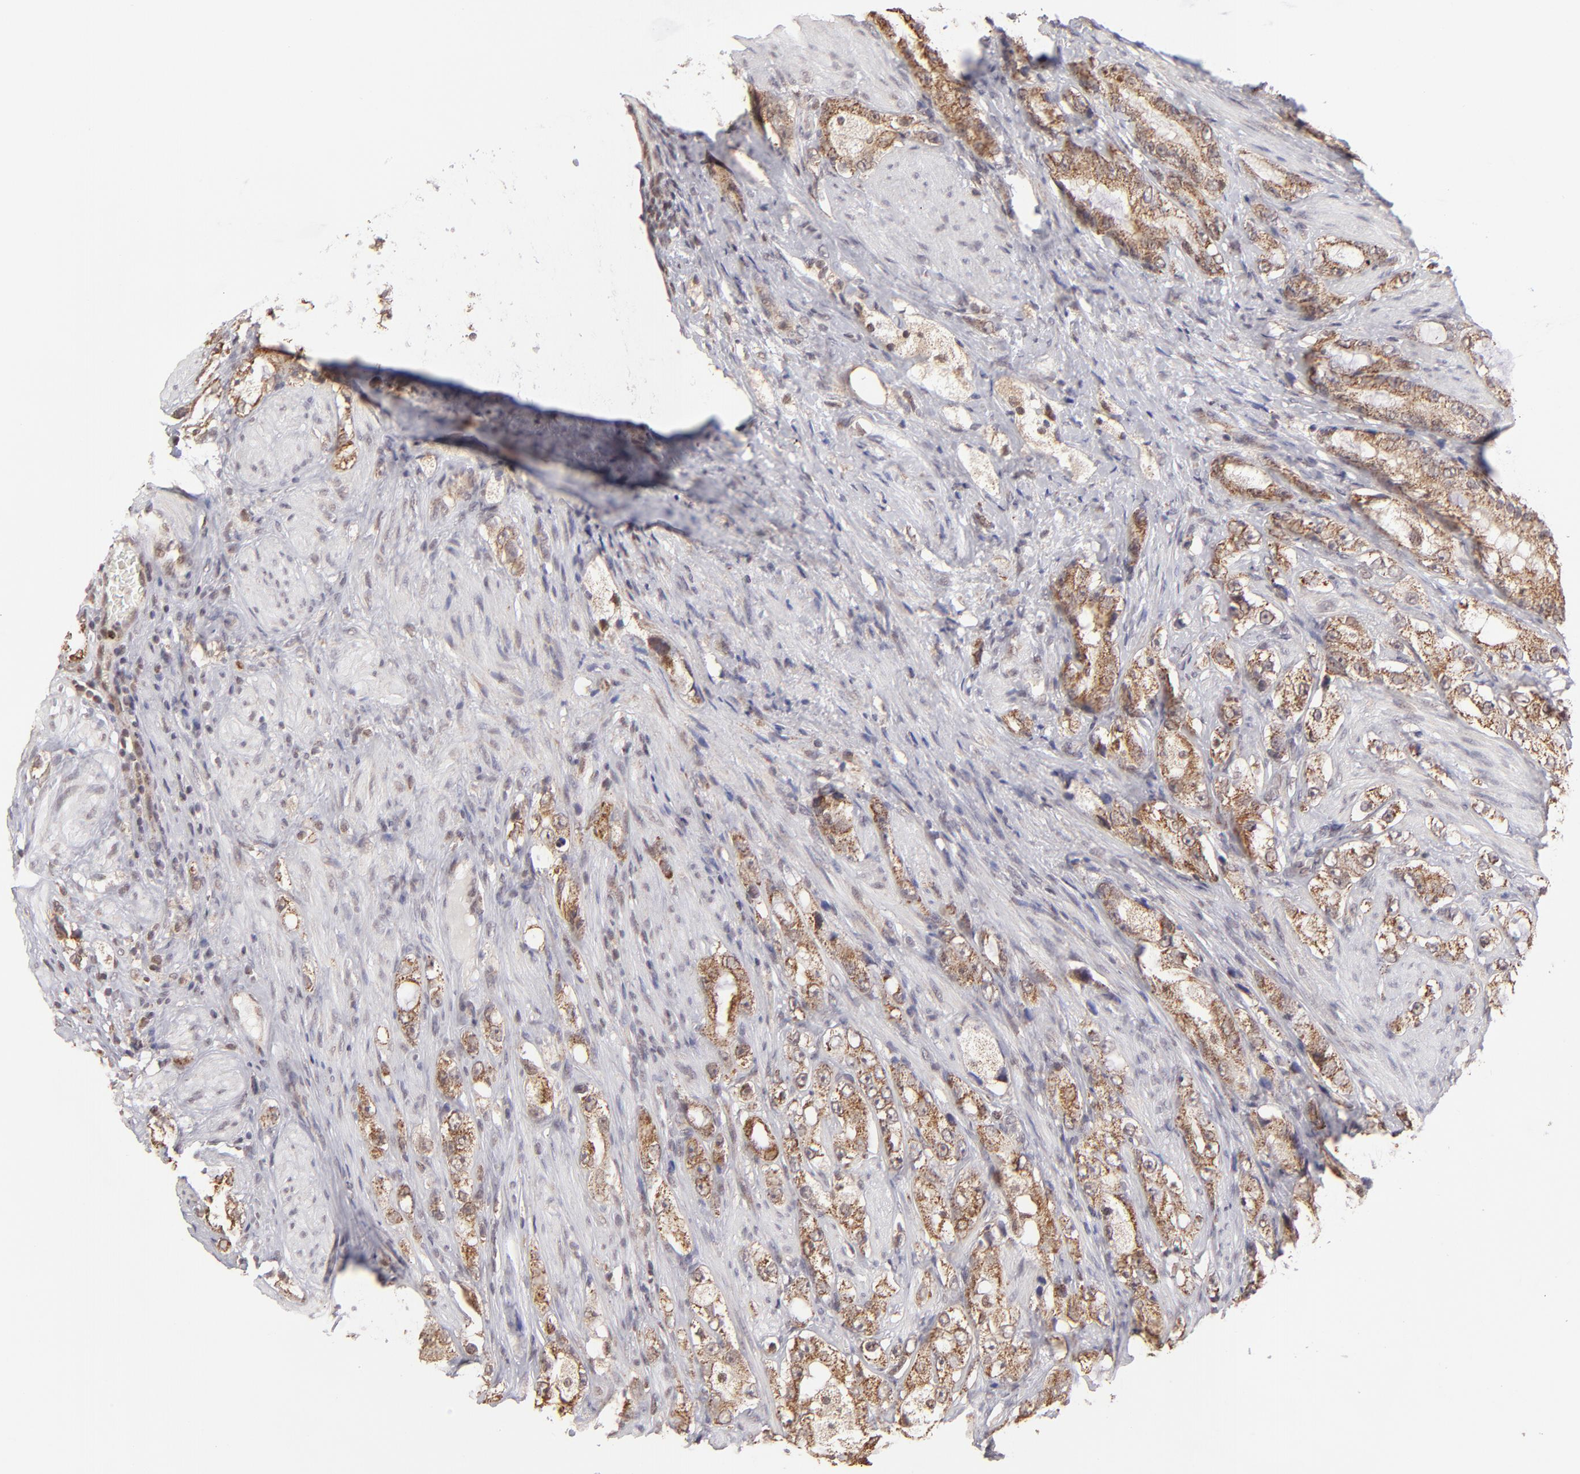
{"staining": {"intensity": "weak", "quantity": ">75%", "location": "cytoplasmic/membranous"}, "tissue": "prostate cancer", "cell_type": "Tumor cells", "image_type": "cancer", "snomed": [{"axis": "morphology", "description": "Adenocarcinoma, High grade"}, {"axis": "topography", "description": "Prostate"}], "caption": "This image demonstrates IHC staining of prostate high-grade adenocarcinoma, with low weak cytoplasmic/membranous positivity in approximately >75% of tumor cells.", "gene": "SLC15A1", "patient": {"sex": "male", "age": 63}}